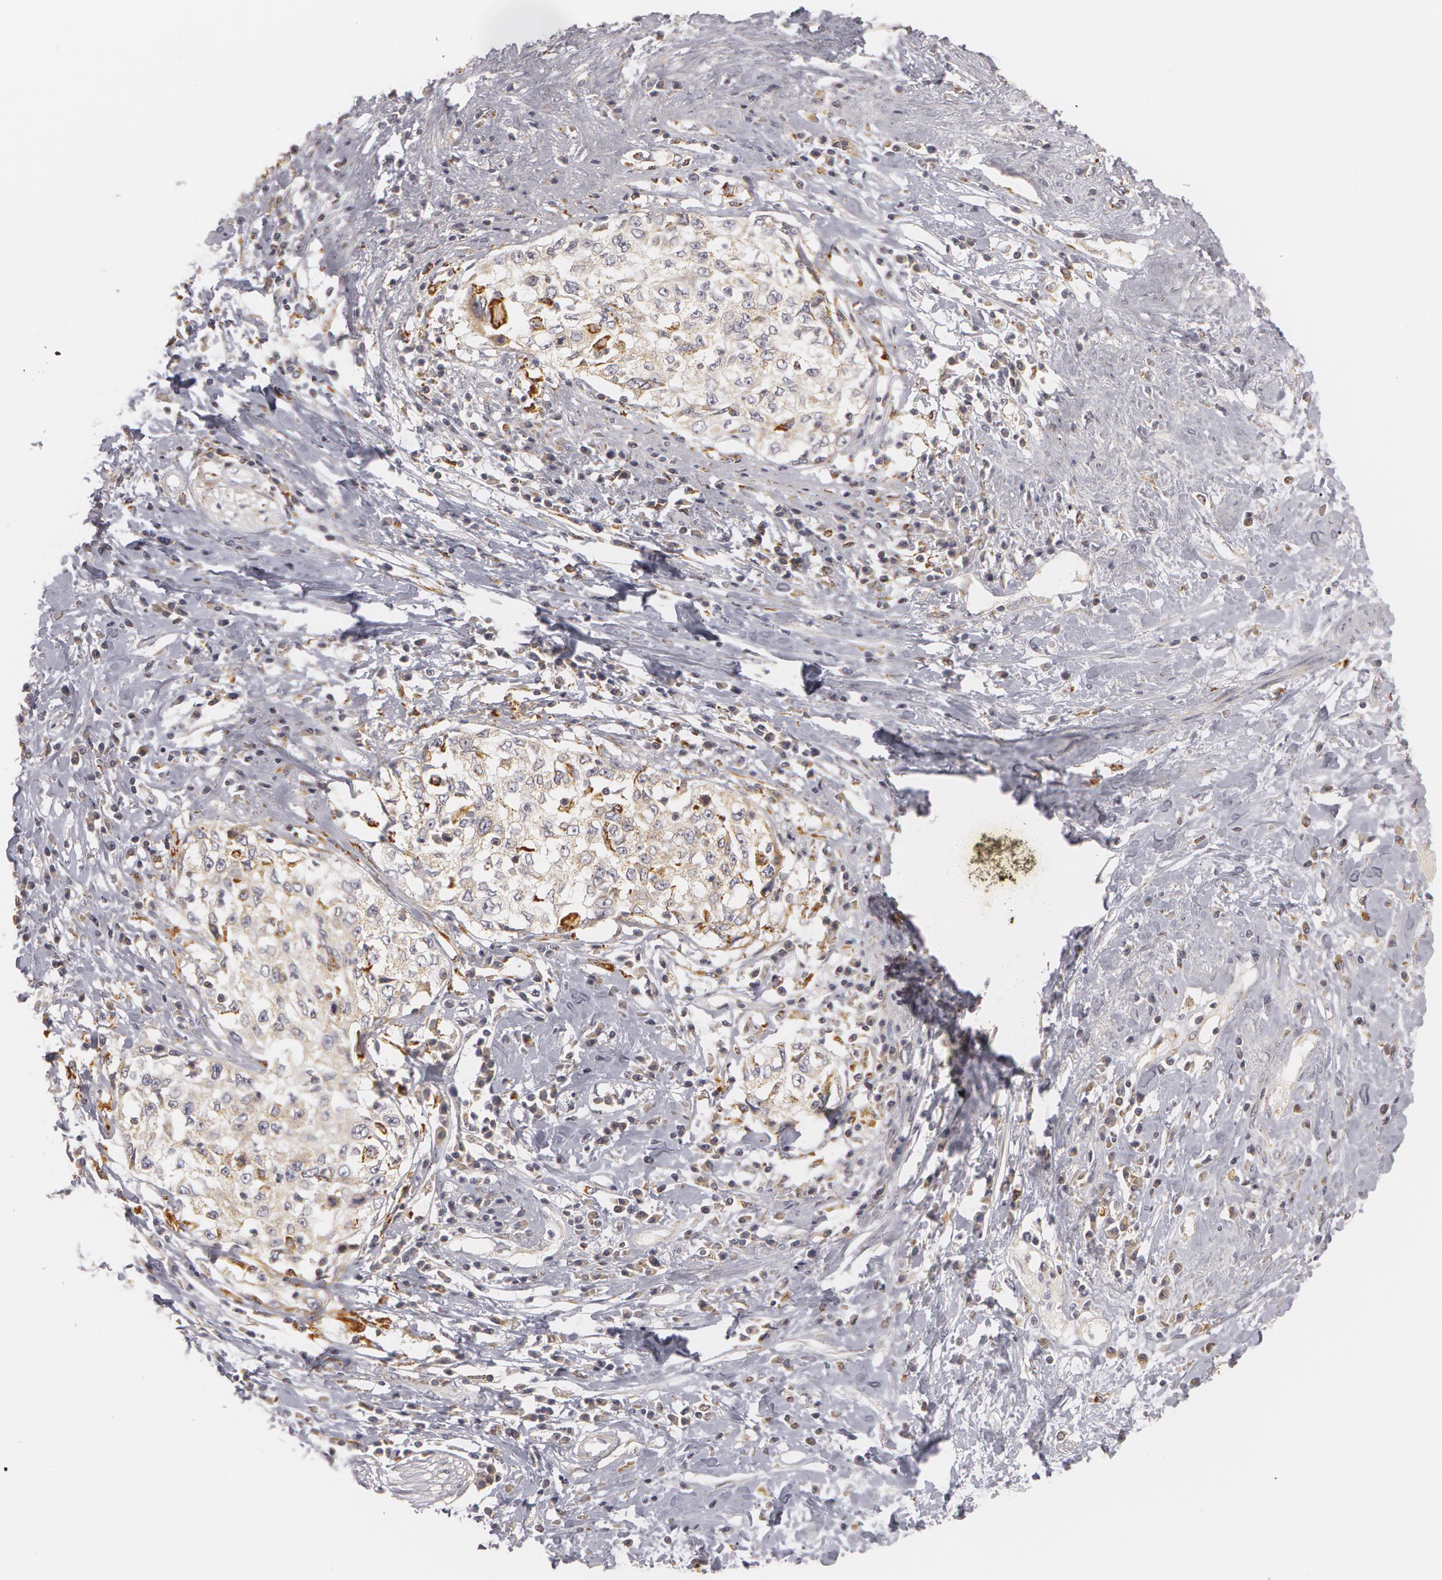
{"staining": {"intensity": "weak", "quantity": ">75%", "location": "cytoplasmic/membranous"}, "tissue": "cervical cancer", "cell_type": "Tumor cells", "image_type": "cancer", "snomed": [{"axis": "morphology", "description": "Squamous cell carcinoma, NOS"}, {"axis": "topography", "description": "Cervix"}], "caption": "Immunohistochemical staining of human cervical squamous cell carcinoma exhibits weak cytoplasmic/membranous protein staining in approximately >75% of tumor cells. Using DAB (3,3'-diaminobenzidine) (brown) and hematoxylin (blue) stains, captured at high magnification using brightfield microscopy.", "gene": "C7", "patient": {"sex": "female", "age": 57}}